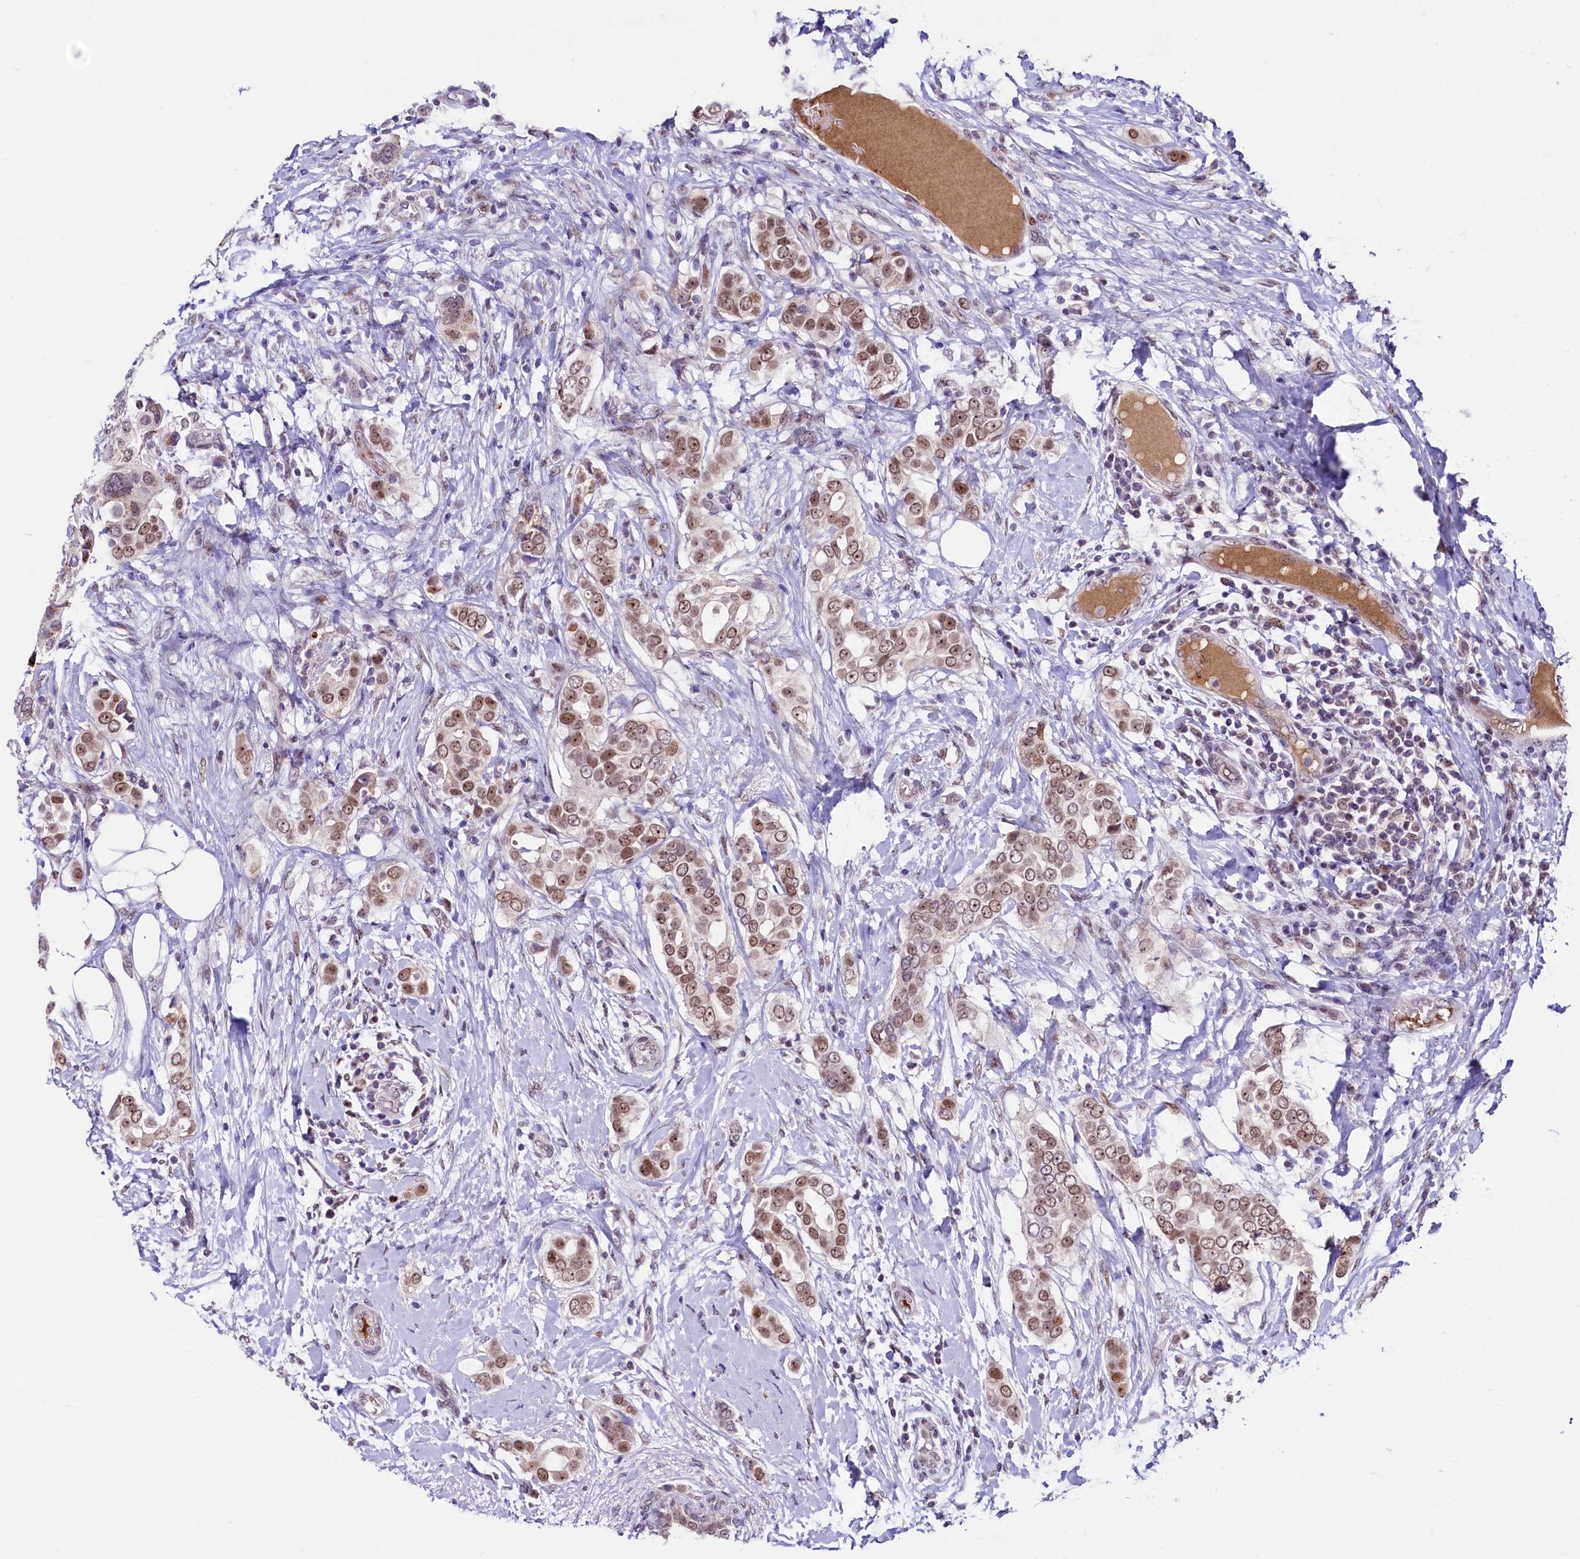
{"staining": {"intensity": "moderate", "quantity": ">75%", "location": "nuclear"}, "tissue": "breast cancer", "cell_type": "Tumor cells", "image_type": "cancer", "snomed": [{"axis": "morphology", "description": "Lobular carcinoma"}, {"axis": "topography", "description": "Breast"}], "caption": "Human breast cancer (lobular carcinoma) stained with a protein marker shows moderate staining in tumor cells.", "gene": "LEUTX", "patient": {"sex": "female", "age": 51}}